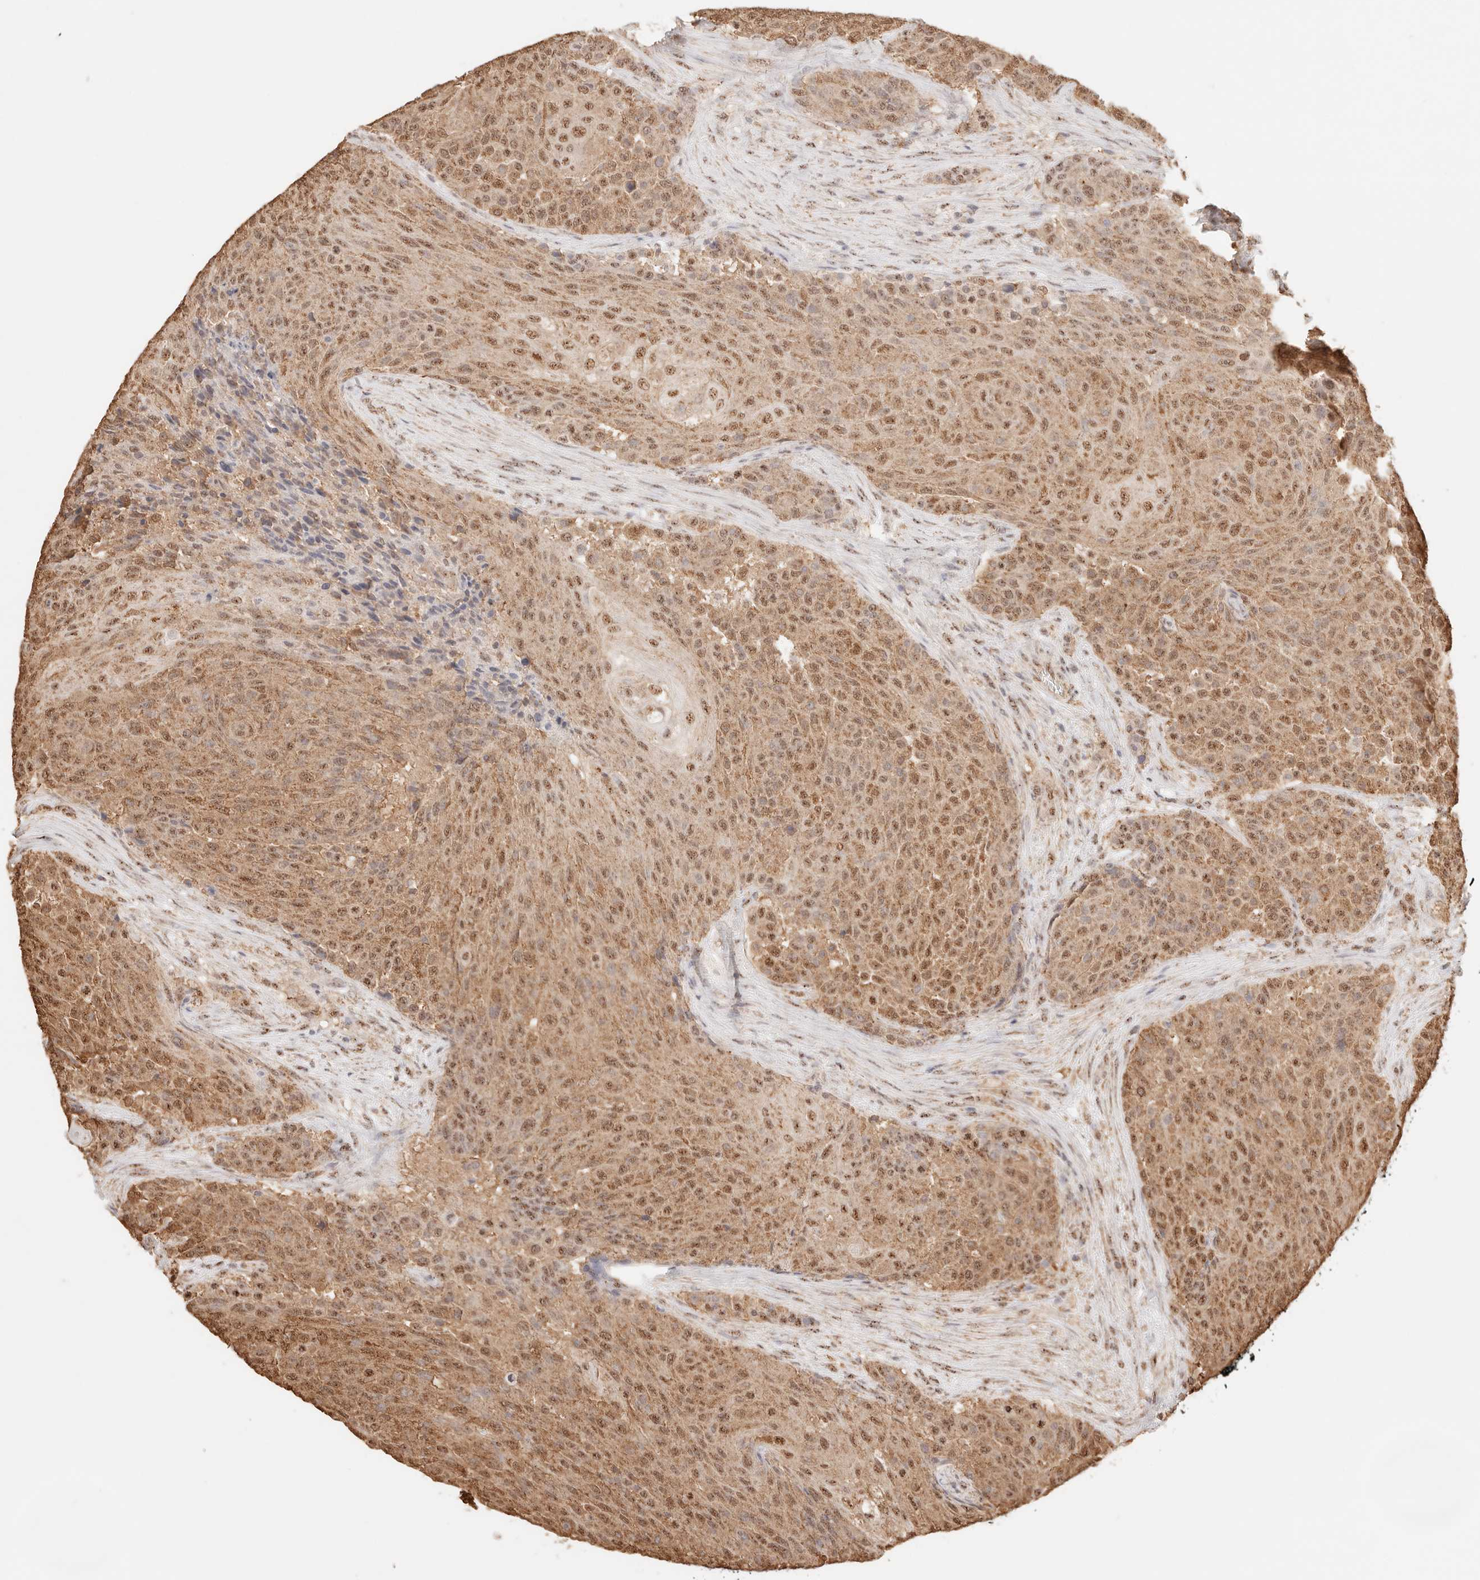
{"staining": {"intensity": "moderate", "quantity": ">75%", "location": "cytoplasmic/membranous,nuclear"}, "tissue": "urothelial cancer", "cell_type": "Tumor cells", "image_type": "cancer", "snomed": [{"axis": "morphology", "description": "Urothelial carcinoma, High grade"}, {"axis": "topography", "description": "Urinary bladder"}], "caption": "The immunohistochemical stain highlights moderate cytoplasmic/membranous and nuclear positivity in tumor cells of high-grade urothelial carcinoma tissue. Nuclei are stained in blue.", "gene": "IL1R2", "patient": {"sex": "female", "age": 63}}